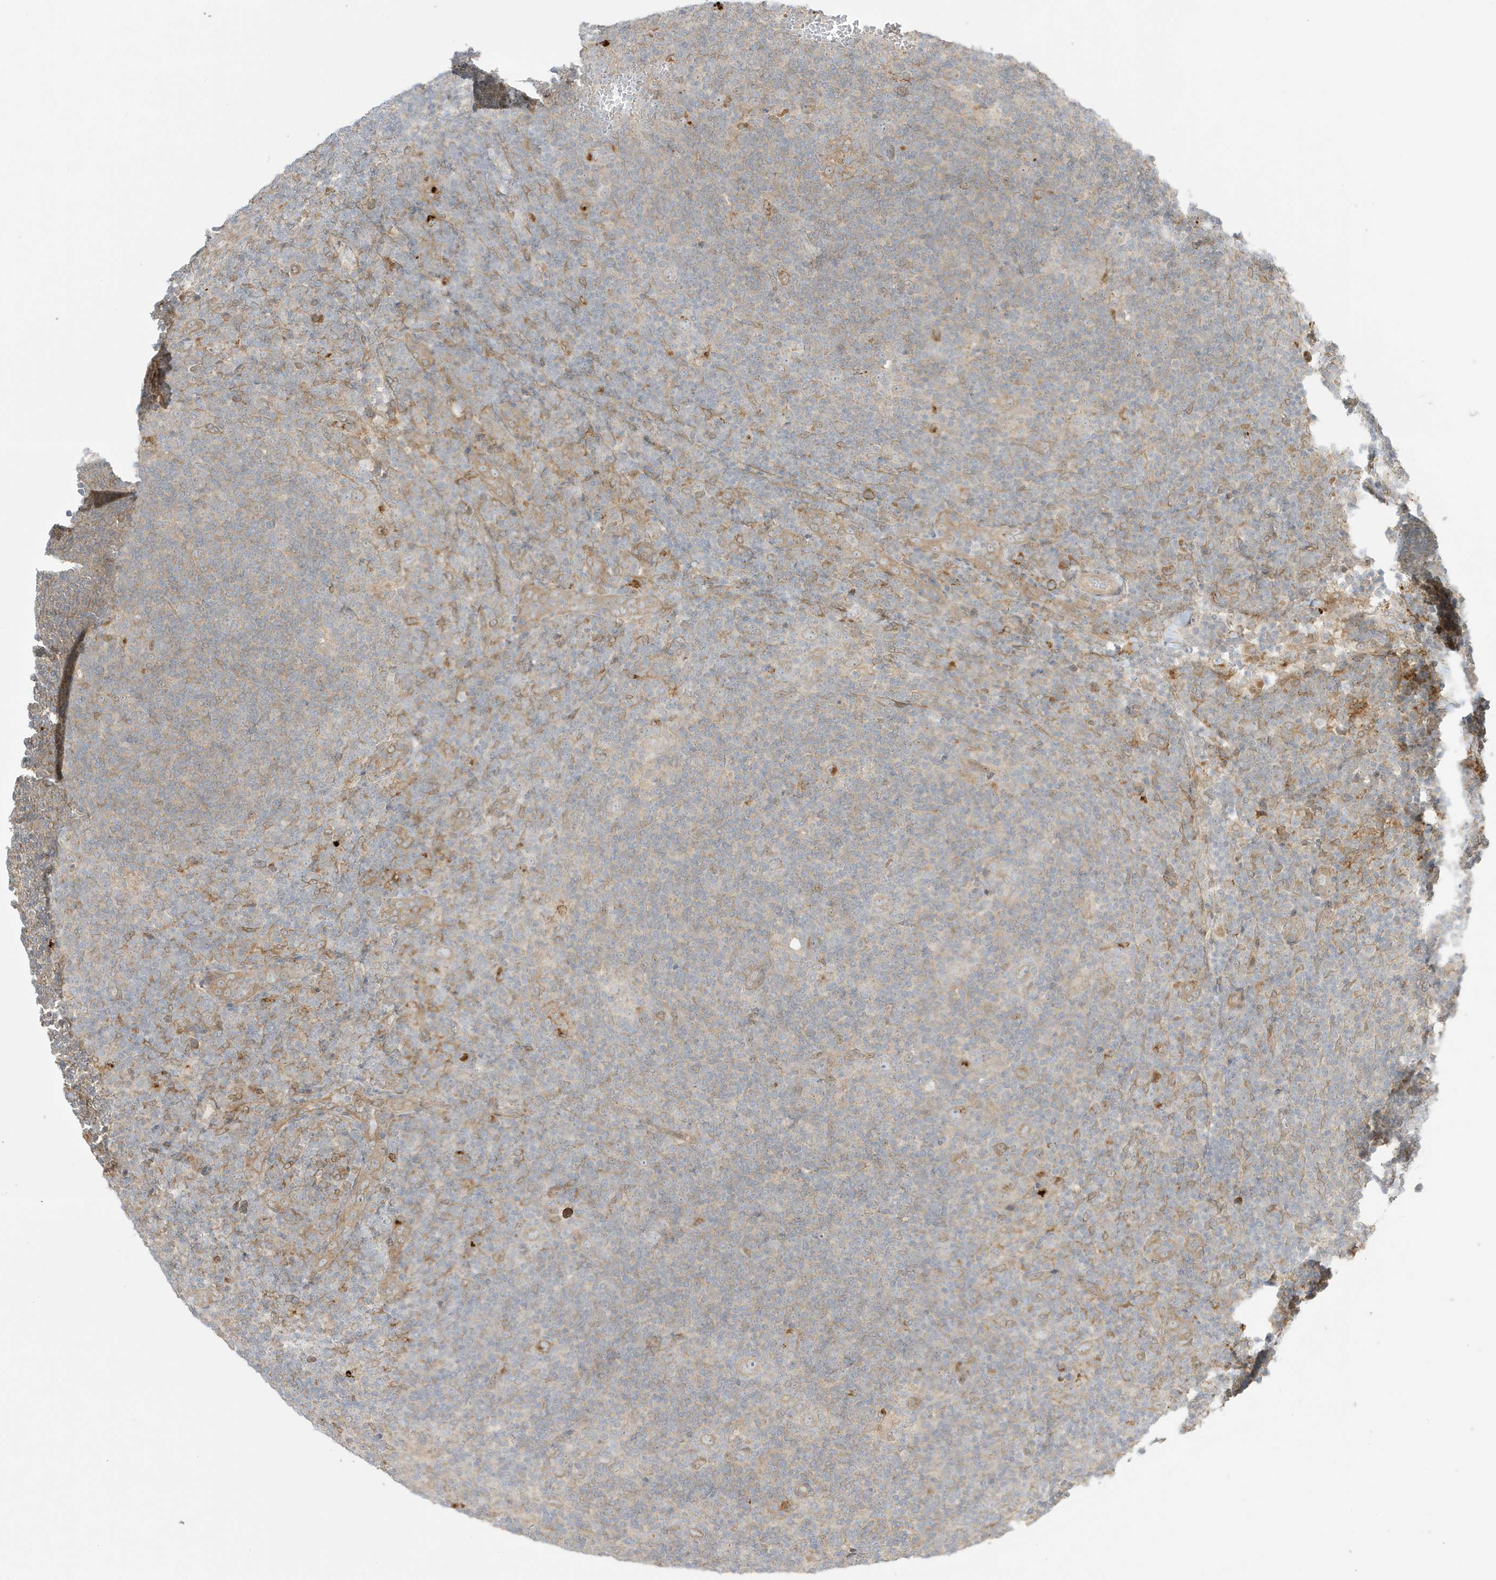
{"staining": {"intensity": "moderate", "quantity": "25%-75%", "location": "cytoplasmic/membranous"}, "tissue": "lymphoma", "cell_type": "Tumor cells", "image_type": "cancer", "snomed": [{"axis": "morphology", "description": "Hodgkin's disease, NOS"}, {"axis": "topography", "description": "Lymph node"}], "caption": "Approximately 25%-75% of tumor cells in human Hodgkin's disease demonstrate moderate cytoplasmic/membranous protein expression as visualized by brown immunohistochemical staining.", "gene": "SCARF2", "patient": {"sex": "female", "age": 57}}